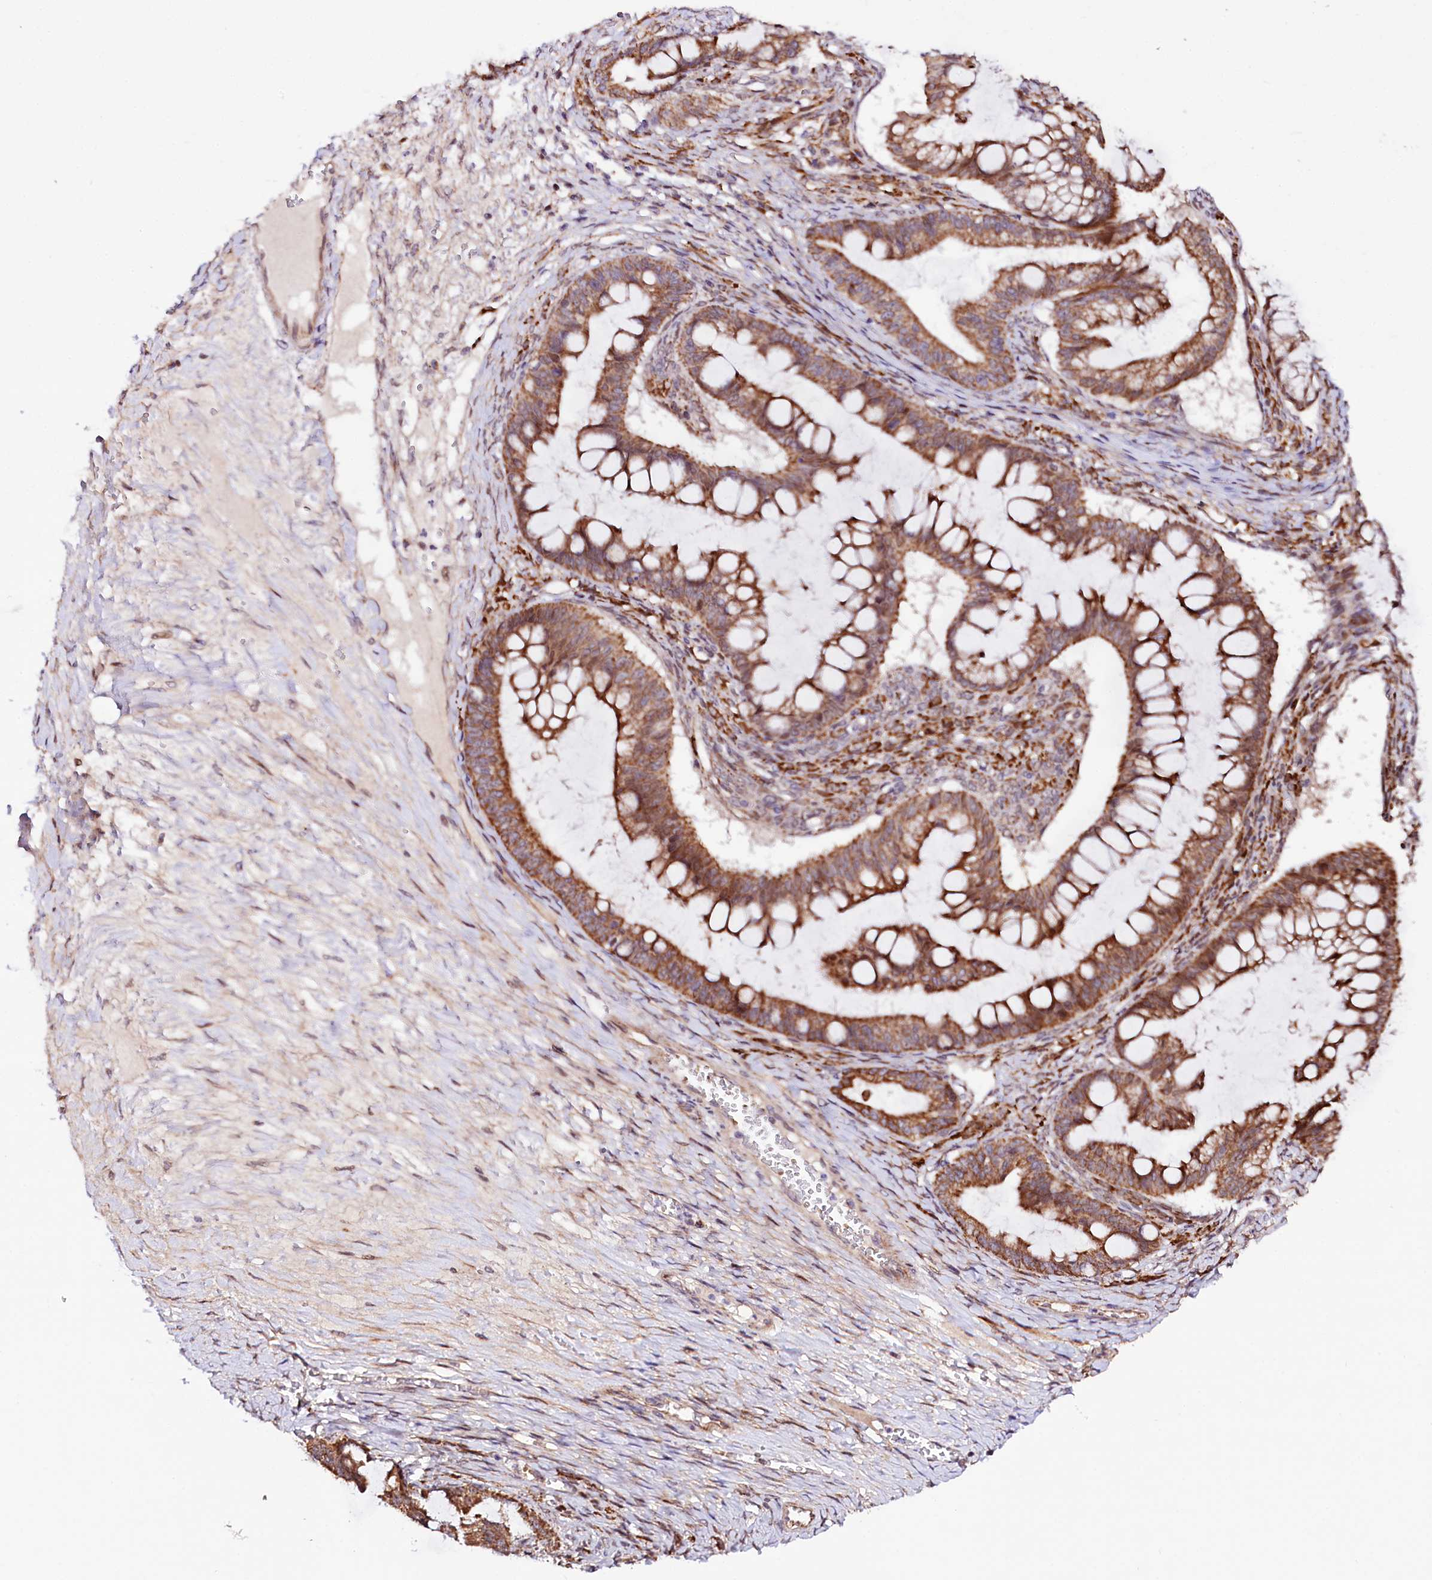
{"staining": {"intensity": "moderate", "quantity": ">75%", "location": "cytoplasmic/membranous"}, "tissue": "ovarian cancer", "cell_type": "Tumor cells", "image_type": "cancer", "snomed": [{"axis": "morphology", "description": "Cystadenocarcinoma, mucinous, NOS"}, {"axis": "topography", "description": "Ovary"}], "caption": "A brown stain labels moderate cytoplasmic/membranous expression of a protein in human ovarian cancer tumor cells.", "gene": "ST7", "patient": {"sex": "female", "age": 73}}